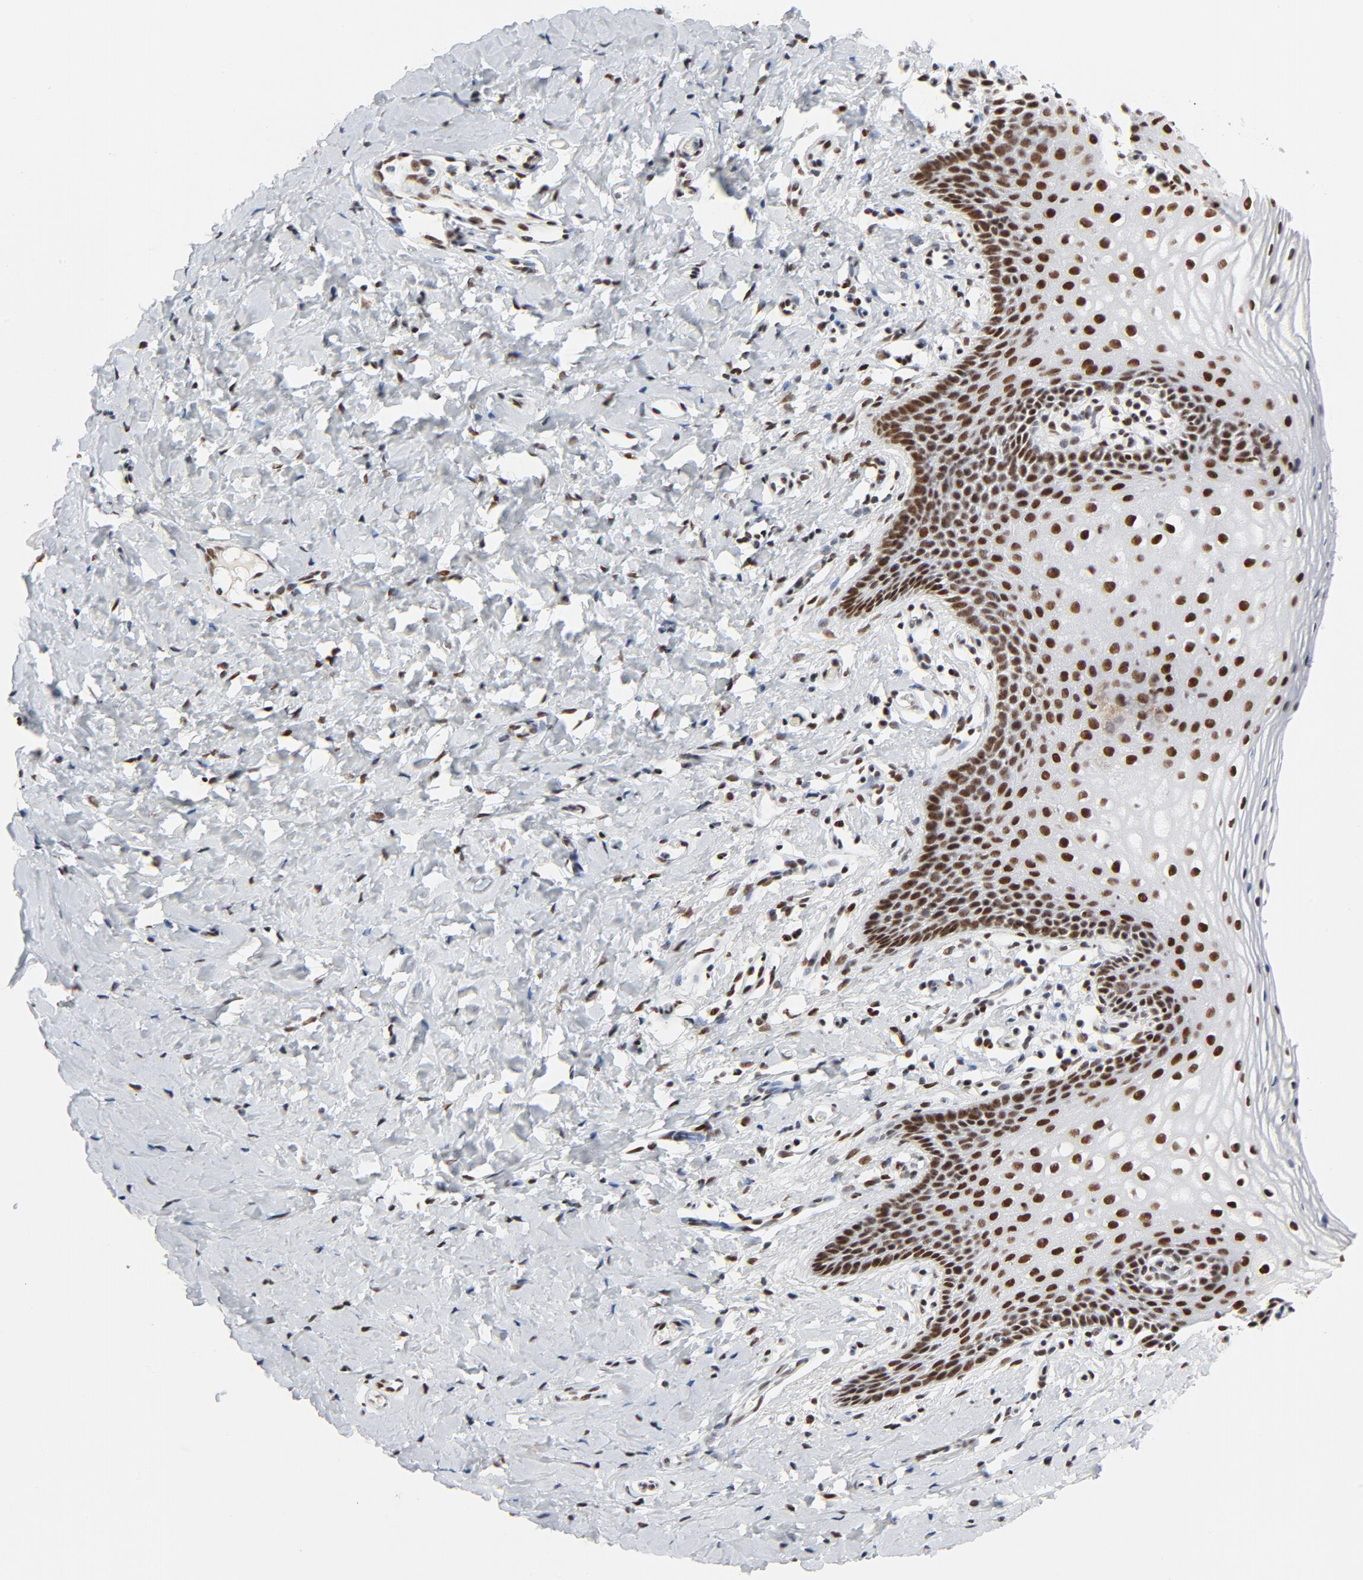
{"staining": {"intensity": "strong", "quantity": ">75%", "location": "nuclear"}, "tissue": "vagina", "cell_type": "Squamous epithelial cells", "image_type": "normal", "snomed": [{"axis": "morphology", "description": "Normal tissue, NOS"}, {"axis": "topography", "description": "Vagina"}], "caption": "Strong nuclear expression for a protein is appreciated in about >75% of squamous epithelial cells of normal vagina using IHC.", "gene": "GTF2H1", "patient": {"sex": "female", "age": 55}}